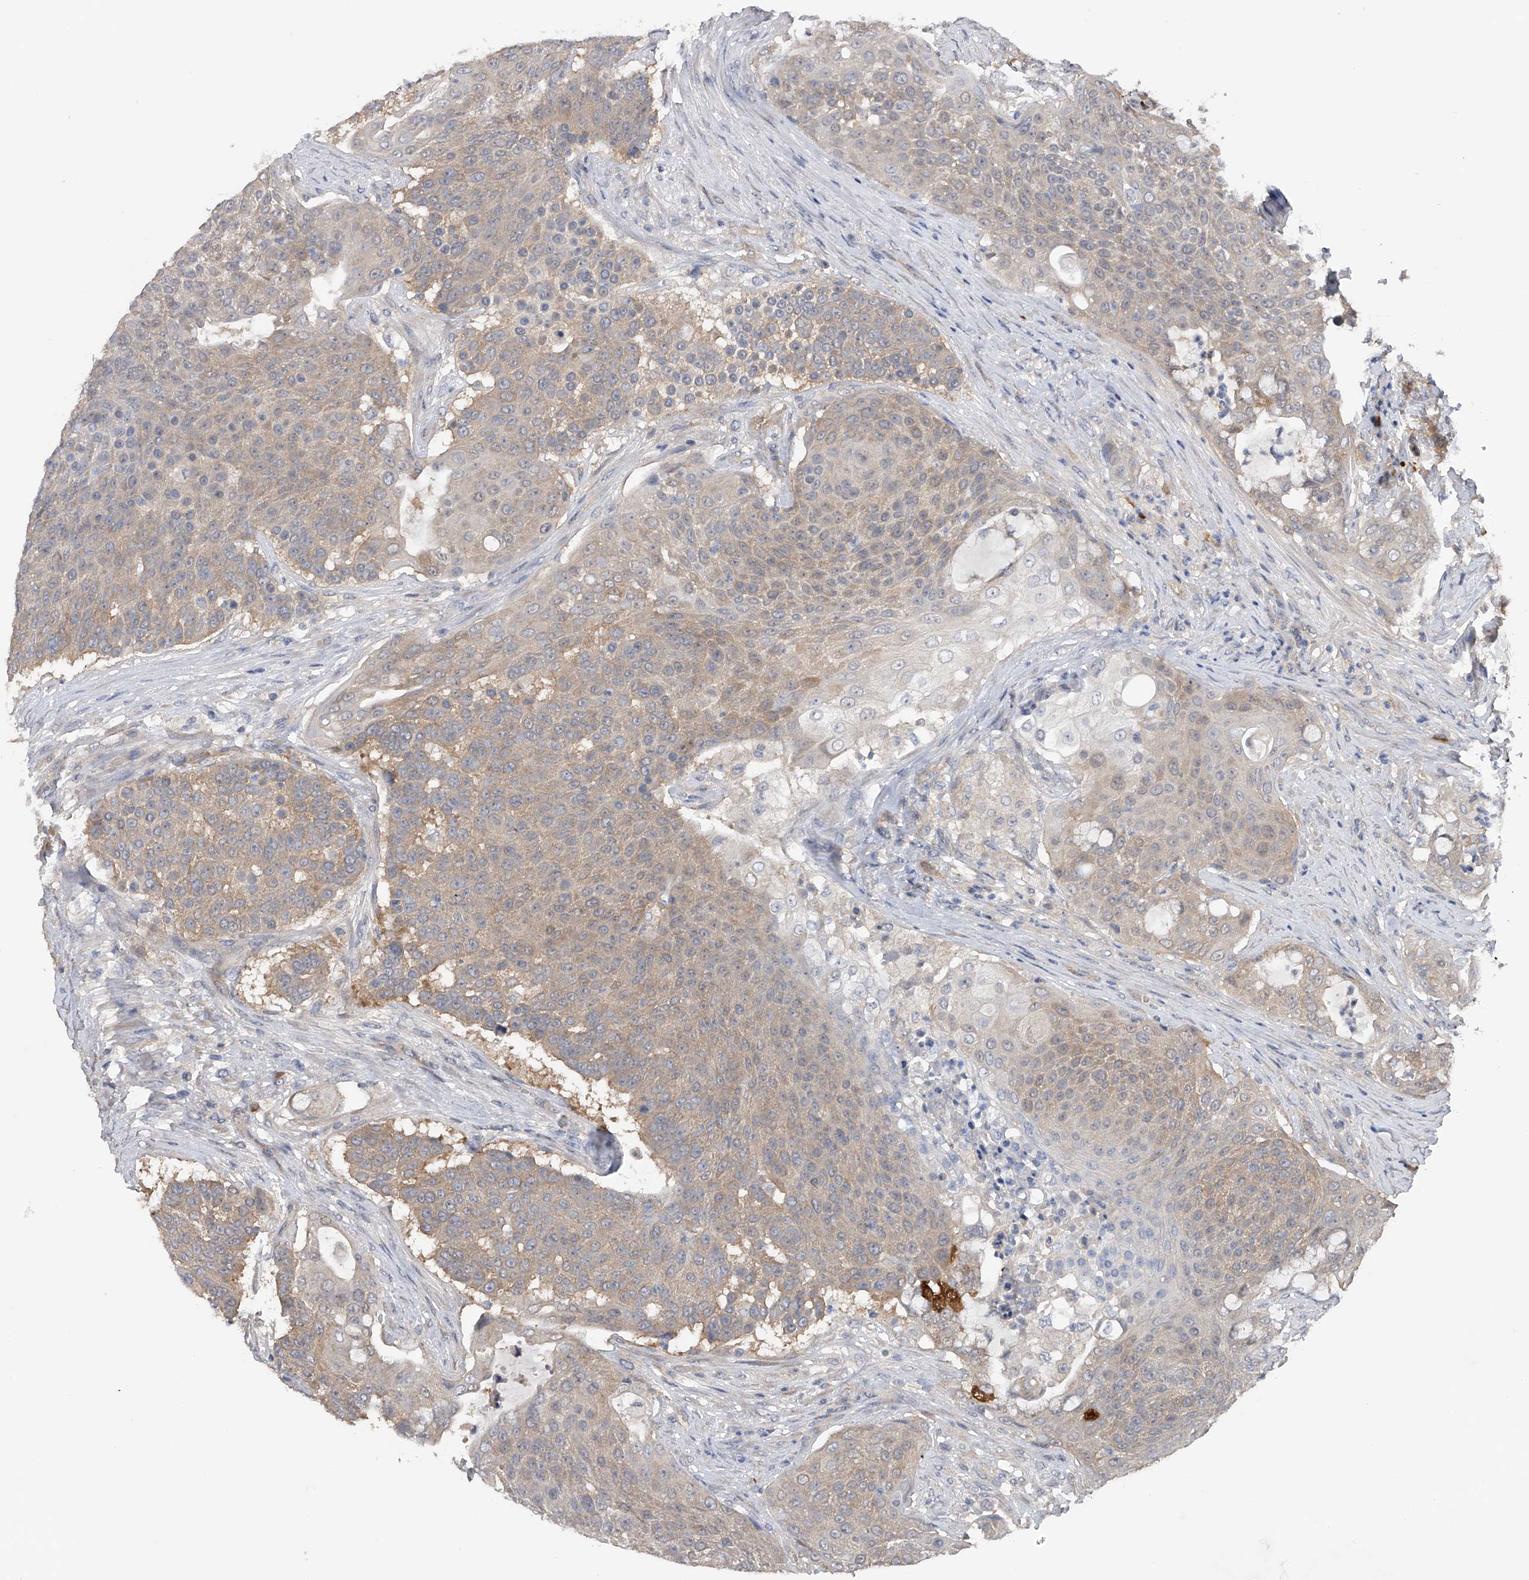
{"staining": {"intensity": "weak", "quantity": "<25%", "location": "cytoplasmic/membranous"}, "tissue": "urothelial cancer", "cell_type": "Tumor cells", "image_type": "cancer", "snomed": [{"axis": "morphology", "description": "Urothelial carcinoma, High grade"}, {"axis": "topography", "description": "Urinary bladder"}], "caption": "The histopathology image exhibits no staining of tumor cells in high-grade urothelial carcinoma.", "gene": "CFAP298", "patient": {"sex": "female", "age": 63}}